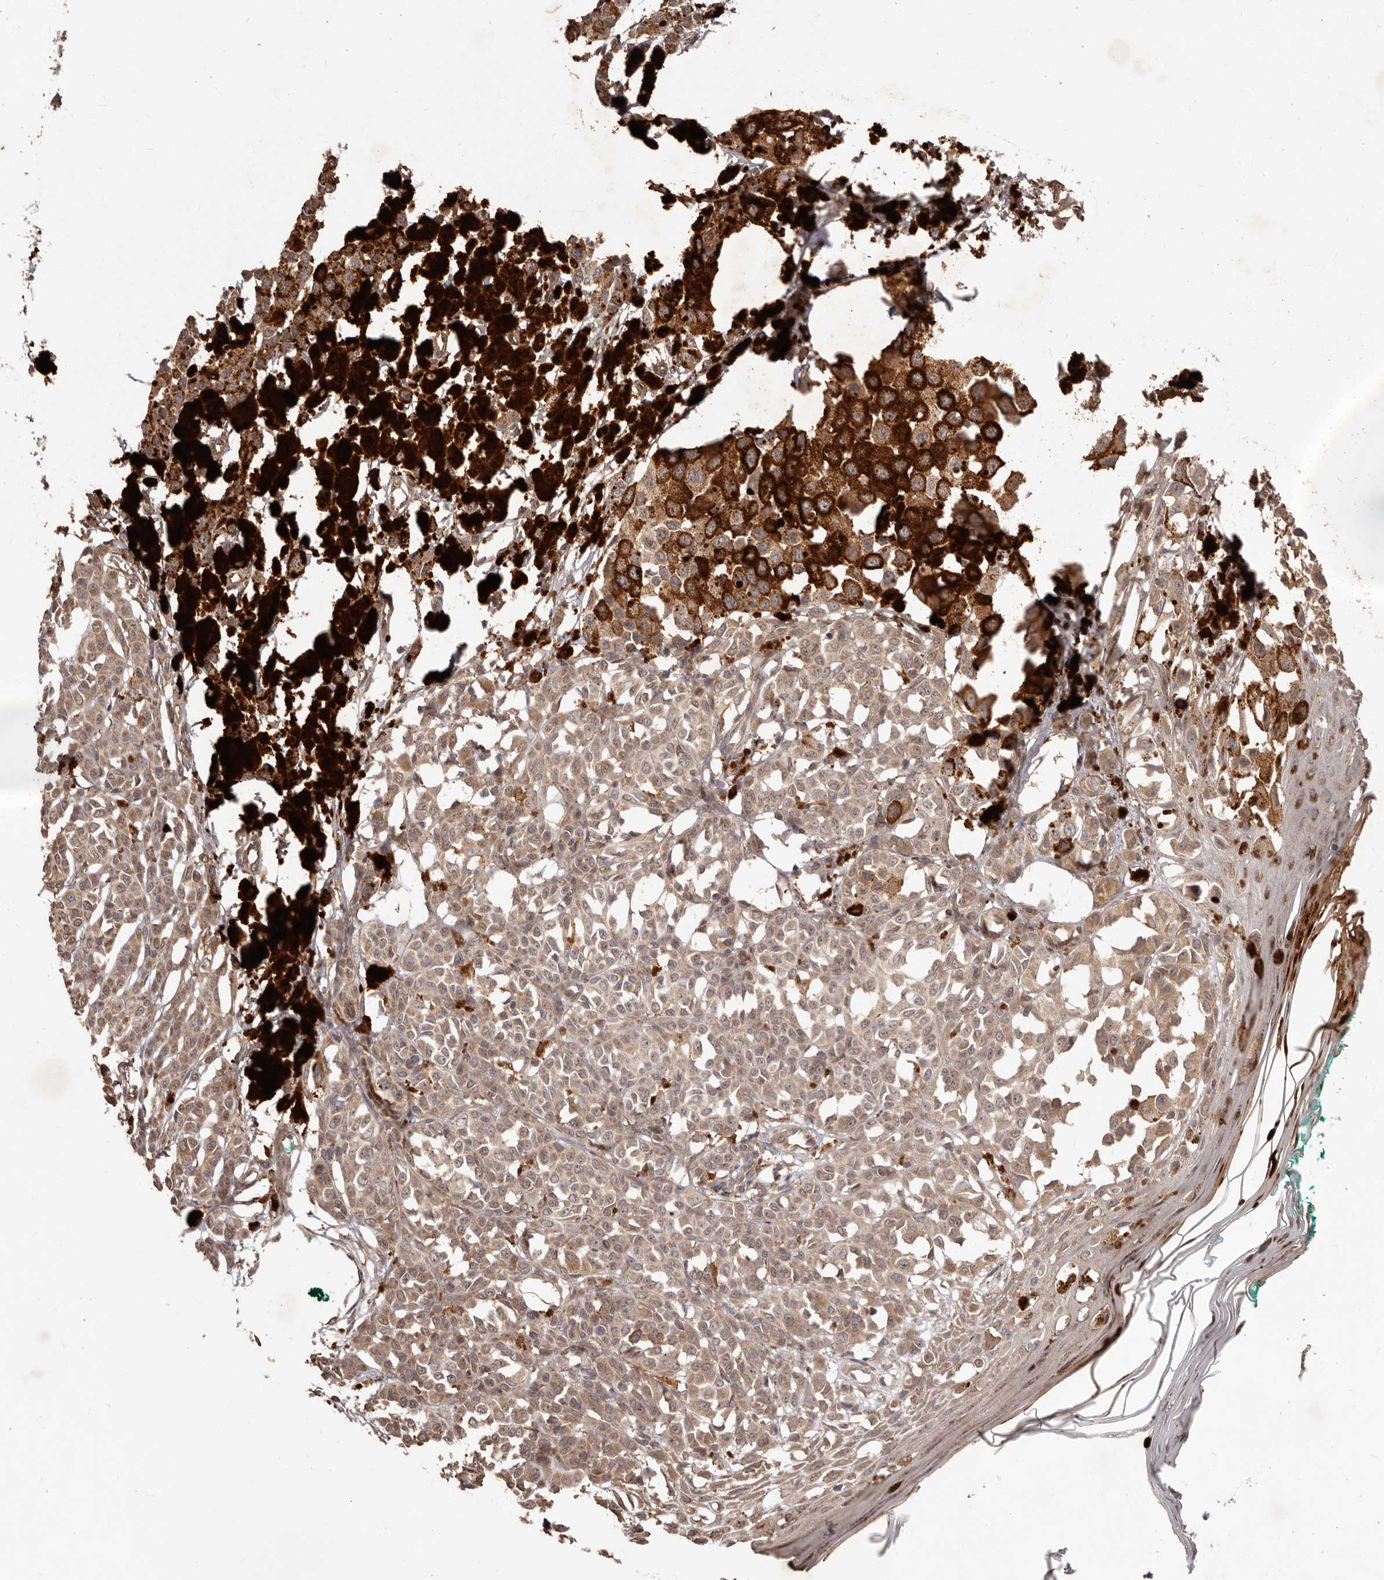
{"staining": {"intensity": "moderate", "quantity": ">75%", "location": "cytoplasmic/membranous"}, "tissue": "melanoma", "cell_type": "Tumor cells", "image_type": "cancer", "snomed": [{"axis": "morphology", "description": "Malignant melanoma, NOS"}, {"axis": "topography", "description": "Skin of leg"}], "caption": "DAB immunohistochemical staining of malignant melanoma shows moderate cytoplasmic/membranous protein staining in approximately >75% of tumor cells.", "gene": "MTO1", "patient": {"sex": "female", "age": 72}}